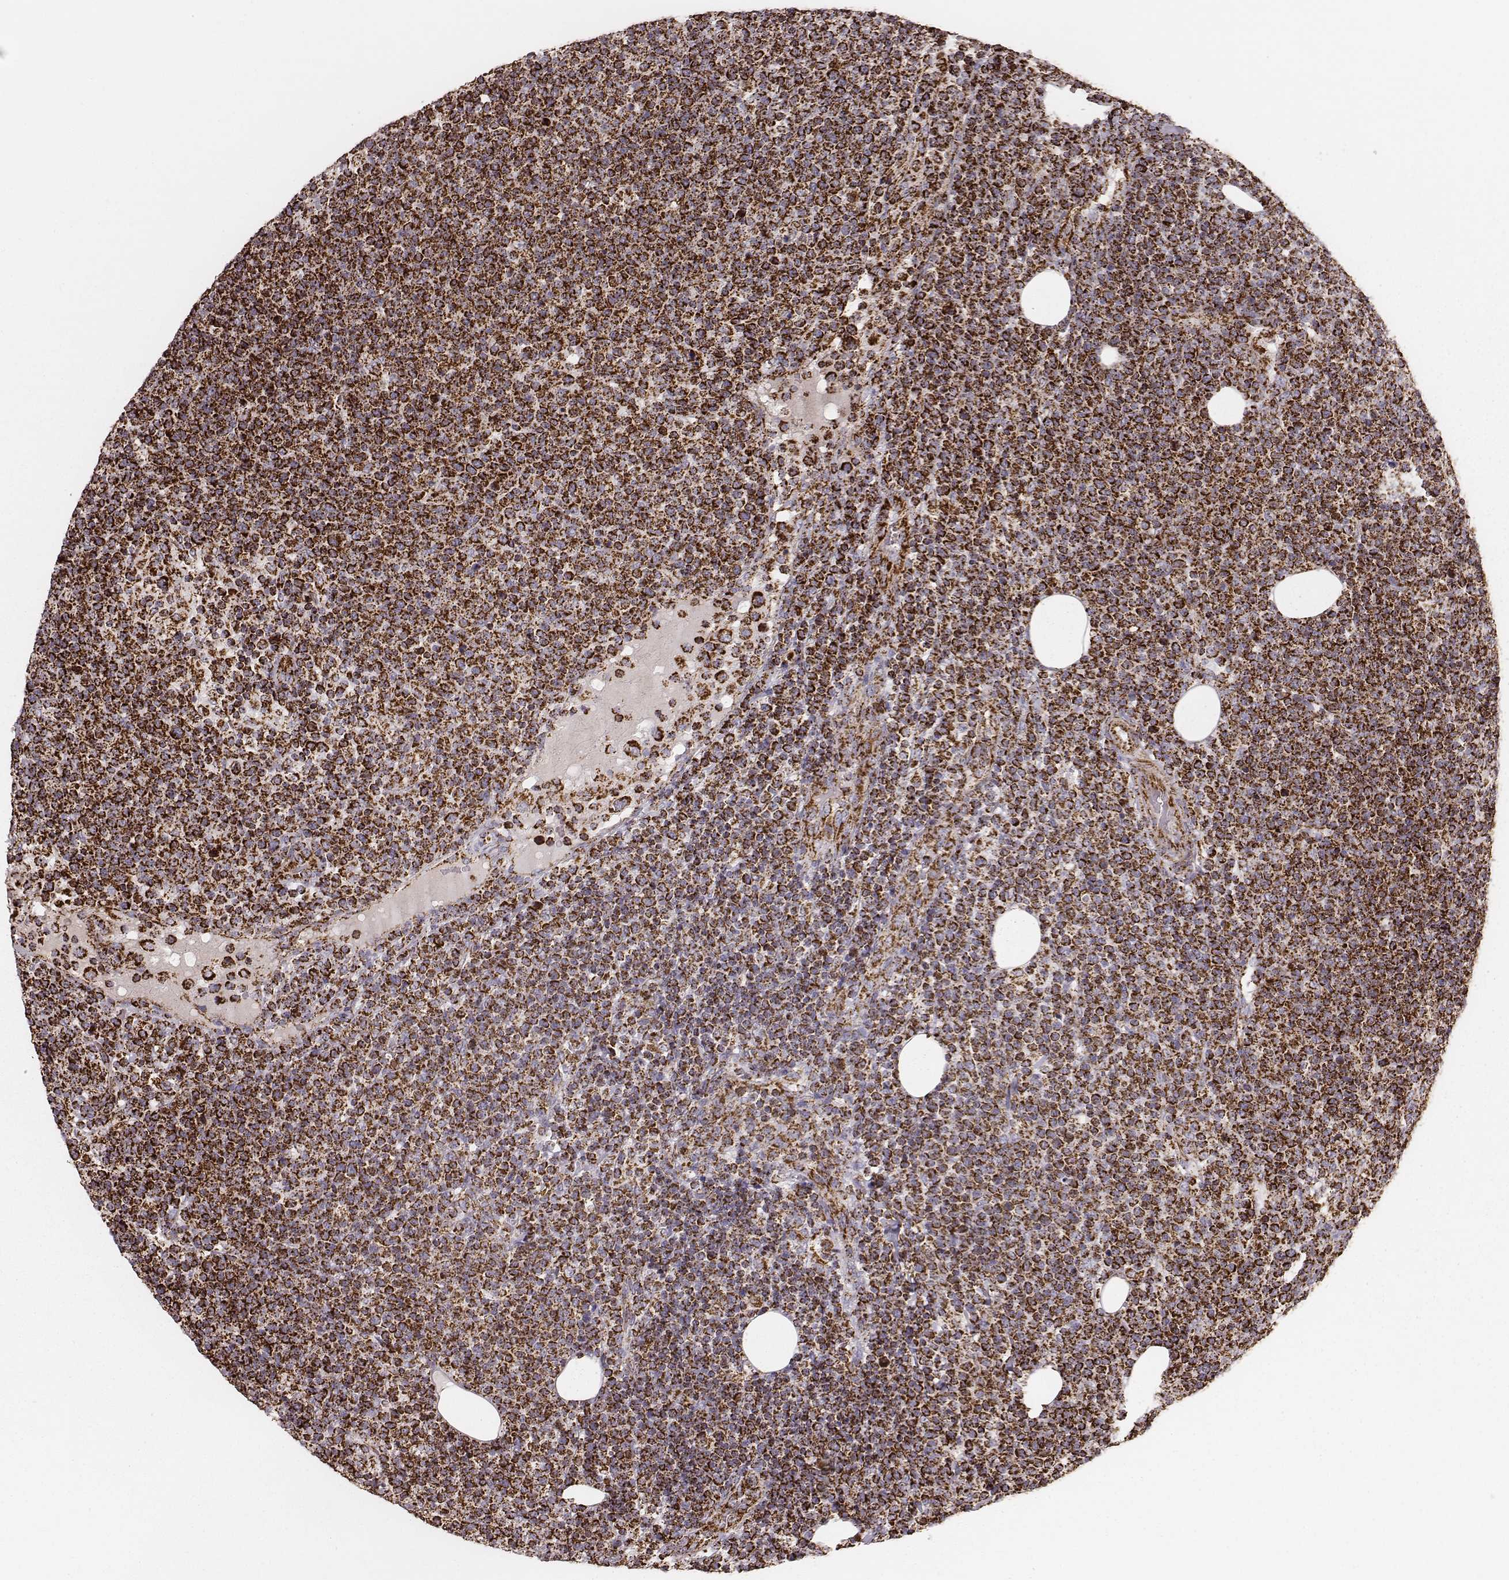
{"staining": {"intensity": "strong", "quantity": ">75%", "location": "cytoplasmic/membranous"}, "tissue": "lymphoma", "cell_type": "Tumor cells", "image_type": "cancer", "snomed": [{"axis": "morphology", "description": "Malignant lymphoma, non-Hodgkin's type, High grade"}, {"axis": "topography", "description": "Lymph node"}], "caption": "Protein expression analysis of high-grade malignant lymphoma, non-Hodgkin's type shows strong cytoplasmic/membranous staining in approximately >75% of tumor cells. The staining was performed using DAB (3,3'-diaminobenzidine), with brown indicating positive protein expression. Nuclei are stained blue with hematoxylin.", "gene": "TUFM", "patient": {"sex": "male", "age": 61}}